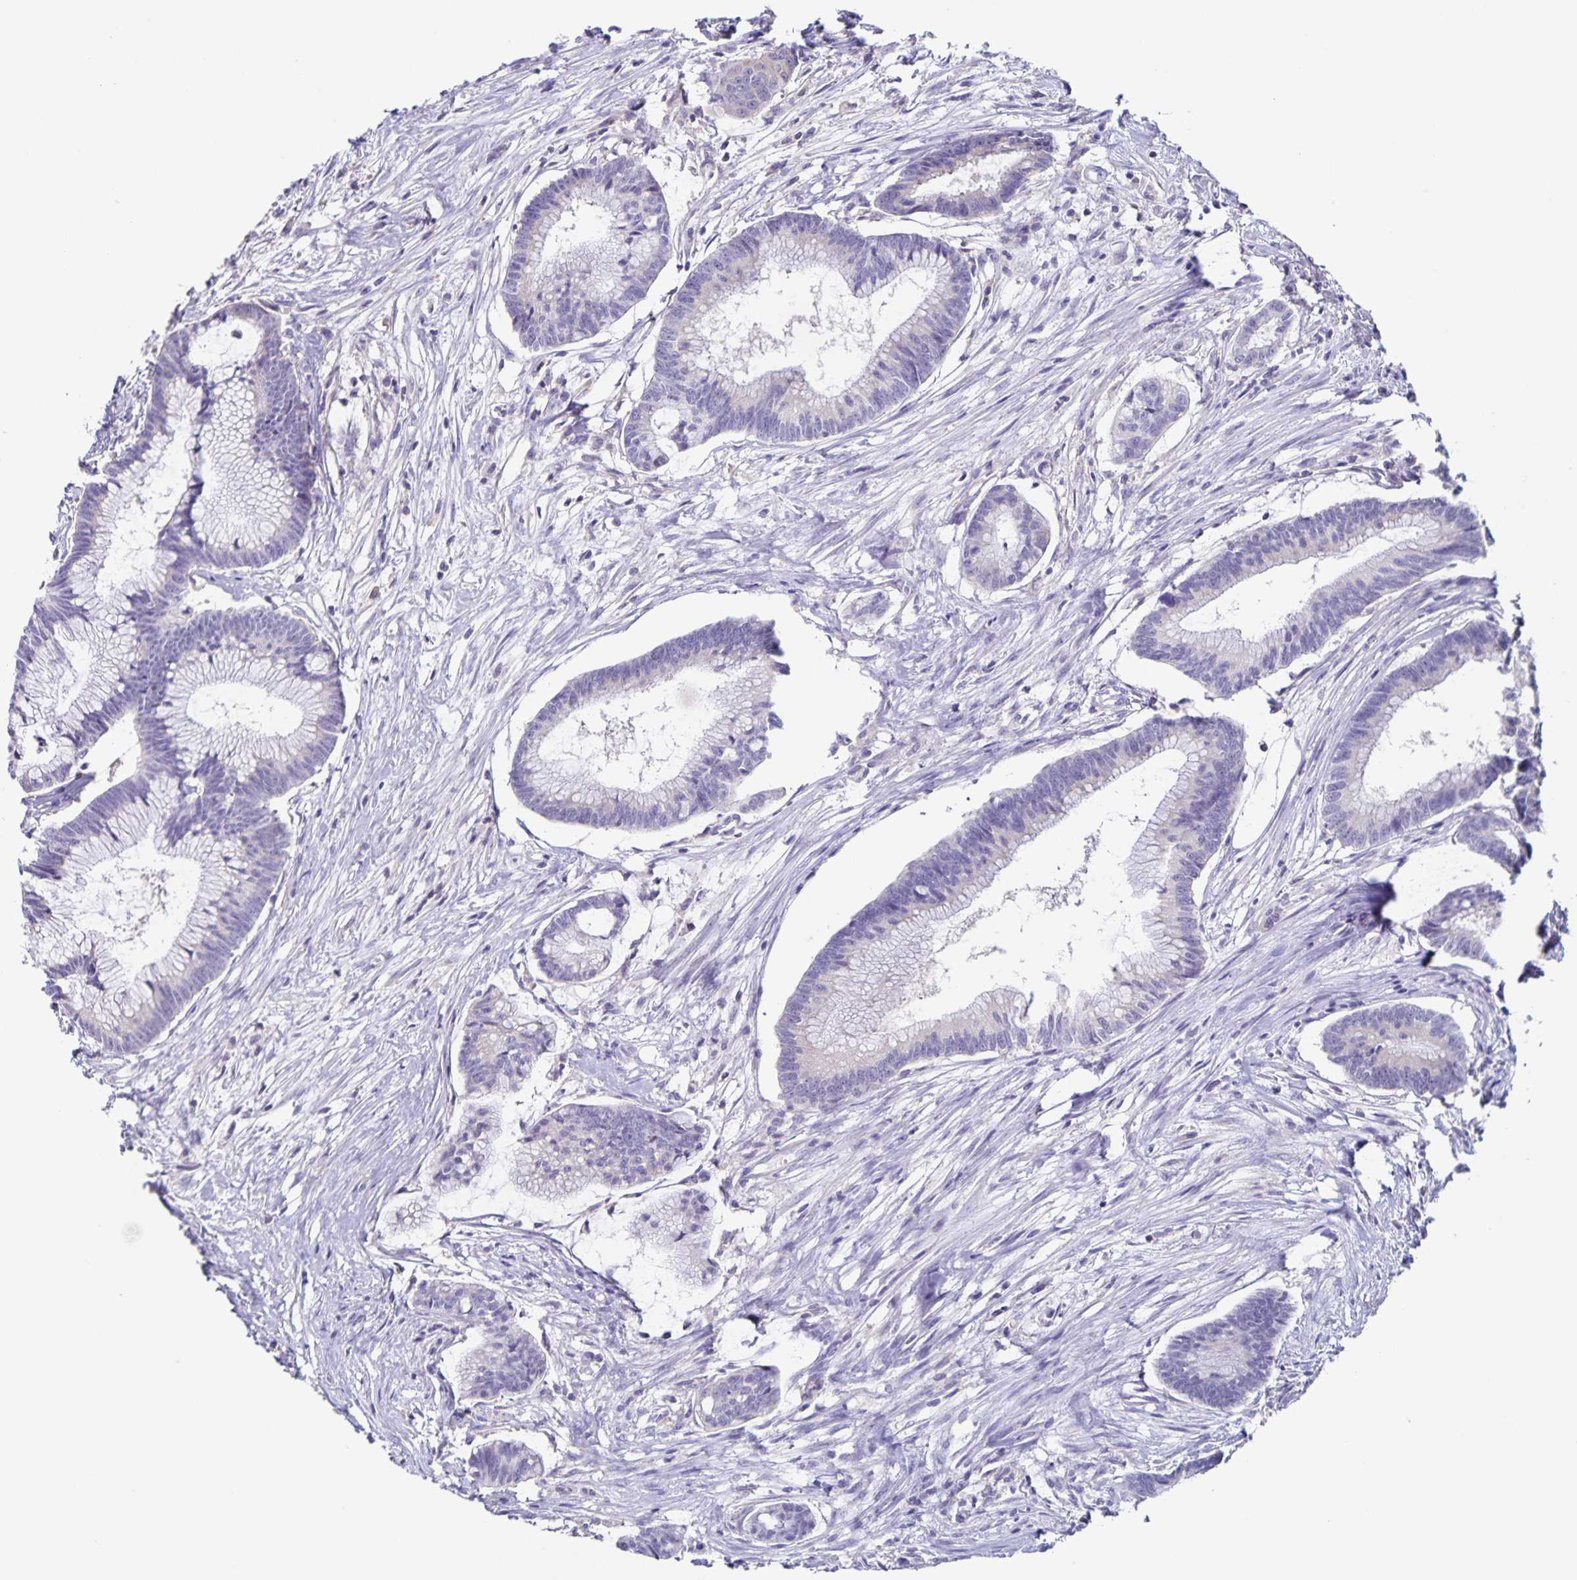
{"staining": {"intensity": "negative", "quantity": "none", "location": "none"}, "tissue": "colorectal cancer", "cell_type": "Tumor cells", "image_type": "cancer", "snomed": [{"axis": "morphology", "description": "Adenocarcinoma, NOS"}, {"axis": "topography", "description": "Colon"}], "caption": "DAB (3,3'-diaminobenzidine) immunohistochemical staining of adenocarcinoma (colorectal) reveals no significant positivity in tumor cells.", "gene": "RPL36A", "patient": {"sex": "female", "age": 78}}